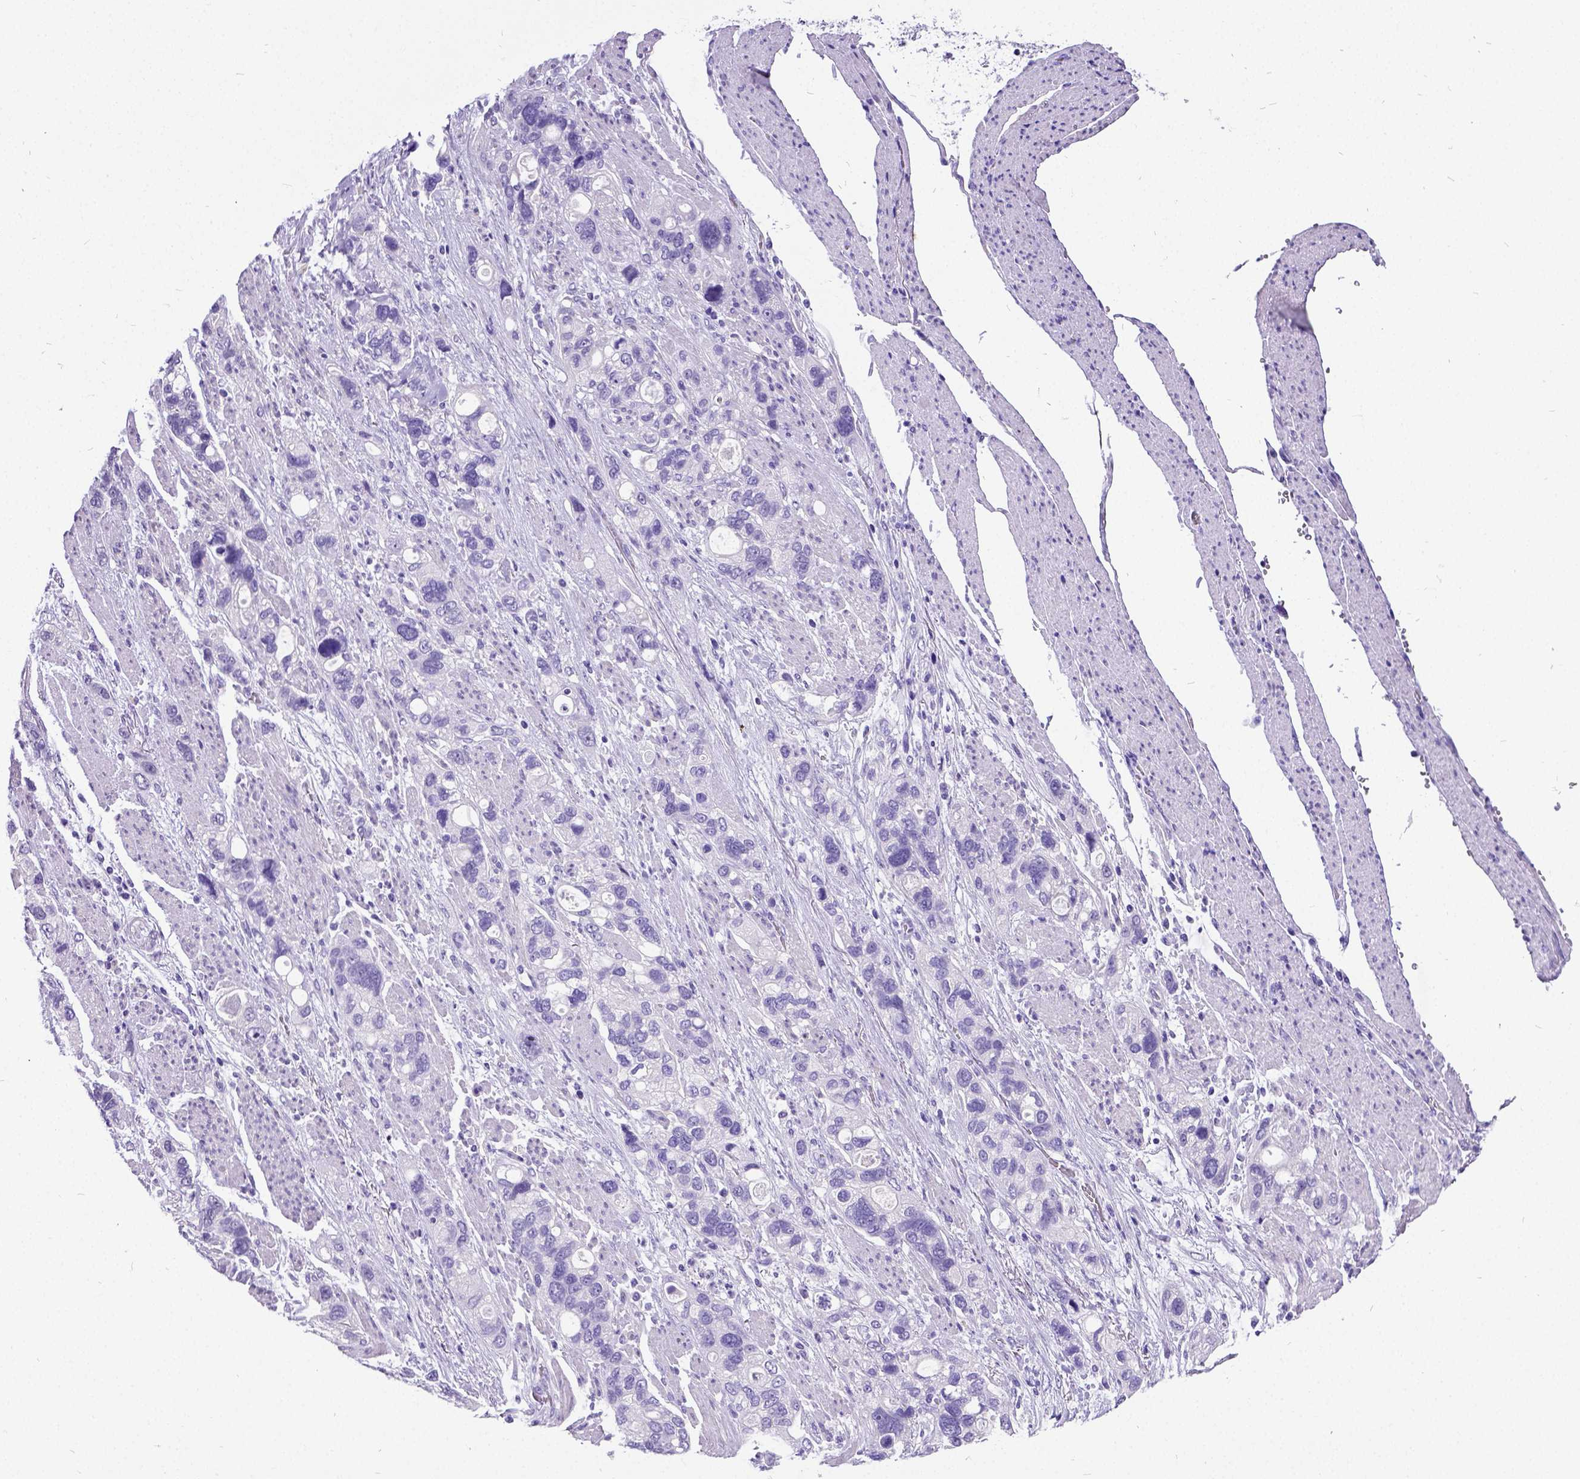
{"staining": {"intensity": "negative", "quantity": "none", "location": "none"}, "tissue": "stomach cancer", "cell_type": "Tumor cells", "image_type": "cancer", "snomed": [{"axis": "morphology", "description": "Adenocarcinoma, NOS"}, {"axis": "topography", "description": "Stomach, upper"}], "caption": "The histopathology image displays no staining of tumor cells in stomach adenocarcinoma.", "gene": "SATB2", "patient": {"sex": "female", "age": 81}}